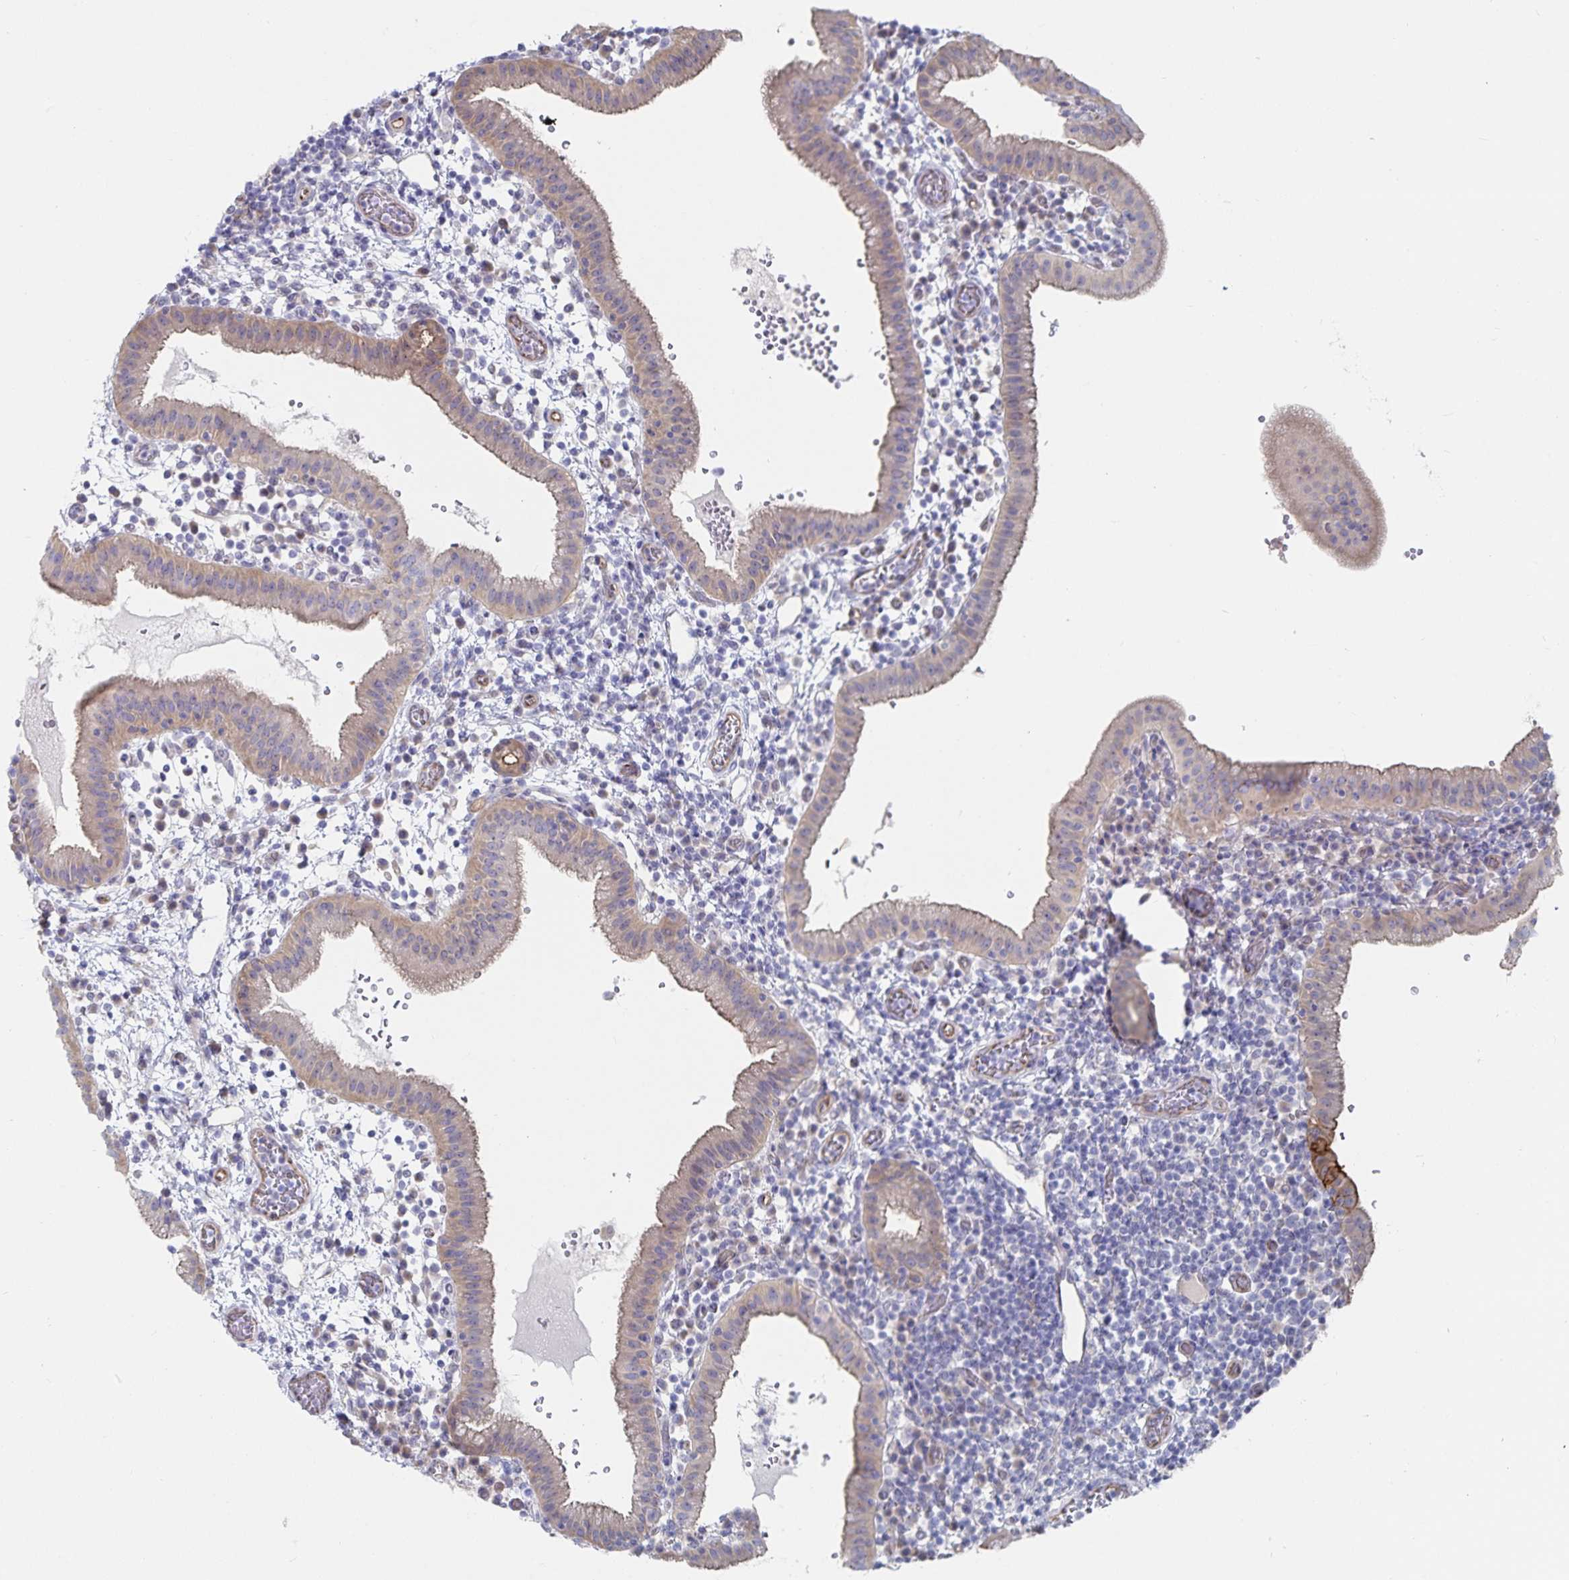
{"staining": {"intensity": "weak", "quantity": "25%-75%", "location": "cytoplasmic/membranous"}, "tissue": "gallbladder", "cell_type": "Glandular cells", "image_type": "normal", "snomed": [{"axis": "morphology", "description": "Normal tissue, NOS"}, {"axis": "topography", "description": "Gallbladder"}], "caption": "A brown stain labels weak cytoplasmic/membranous staining of a protein in glandular cells of benign gallbladder.", "gene": "SSTR1", "patient": {"sex": "male", "age": 26}}